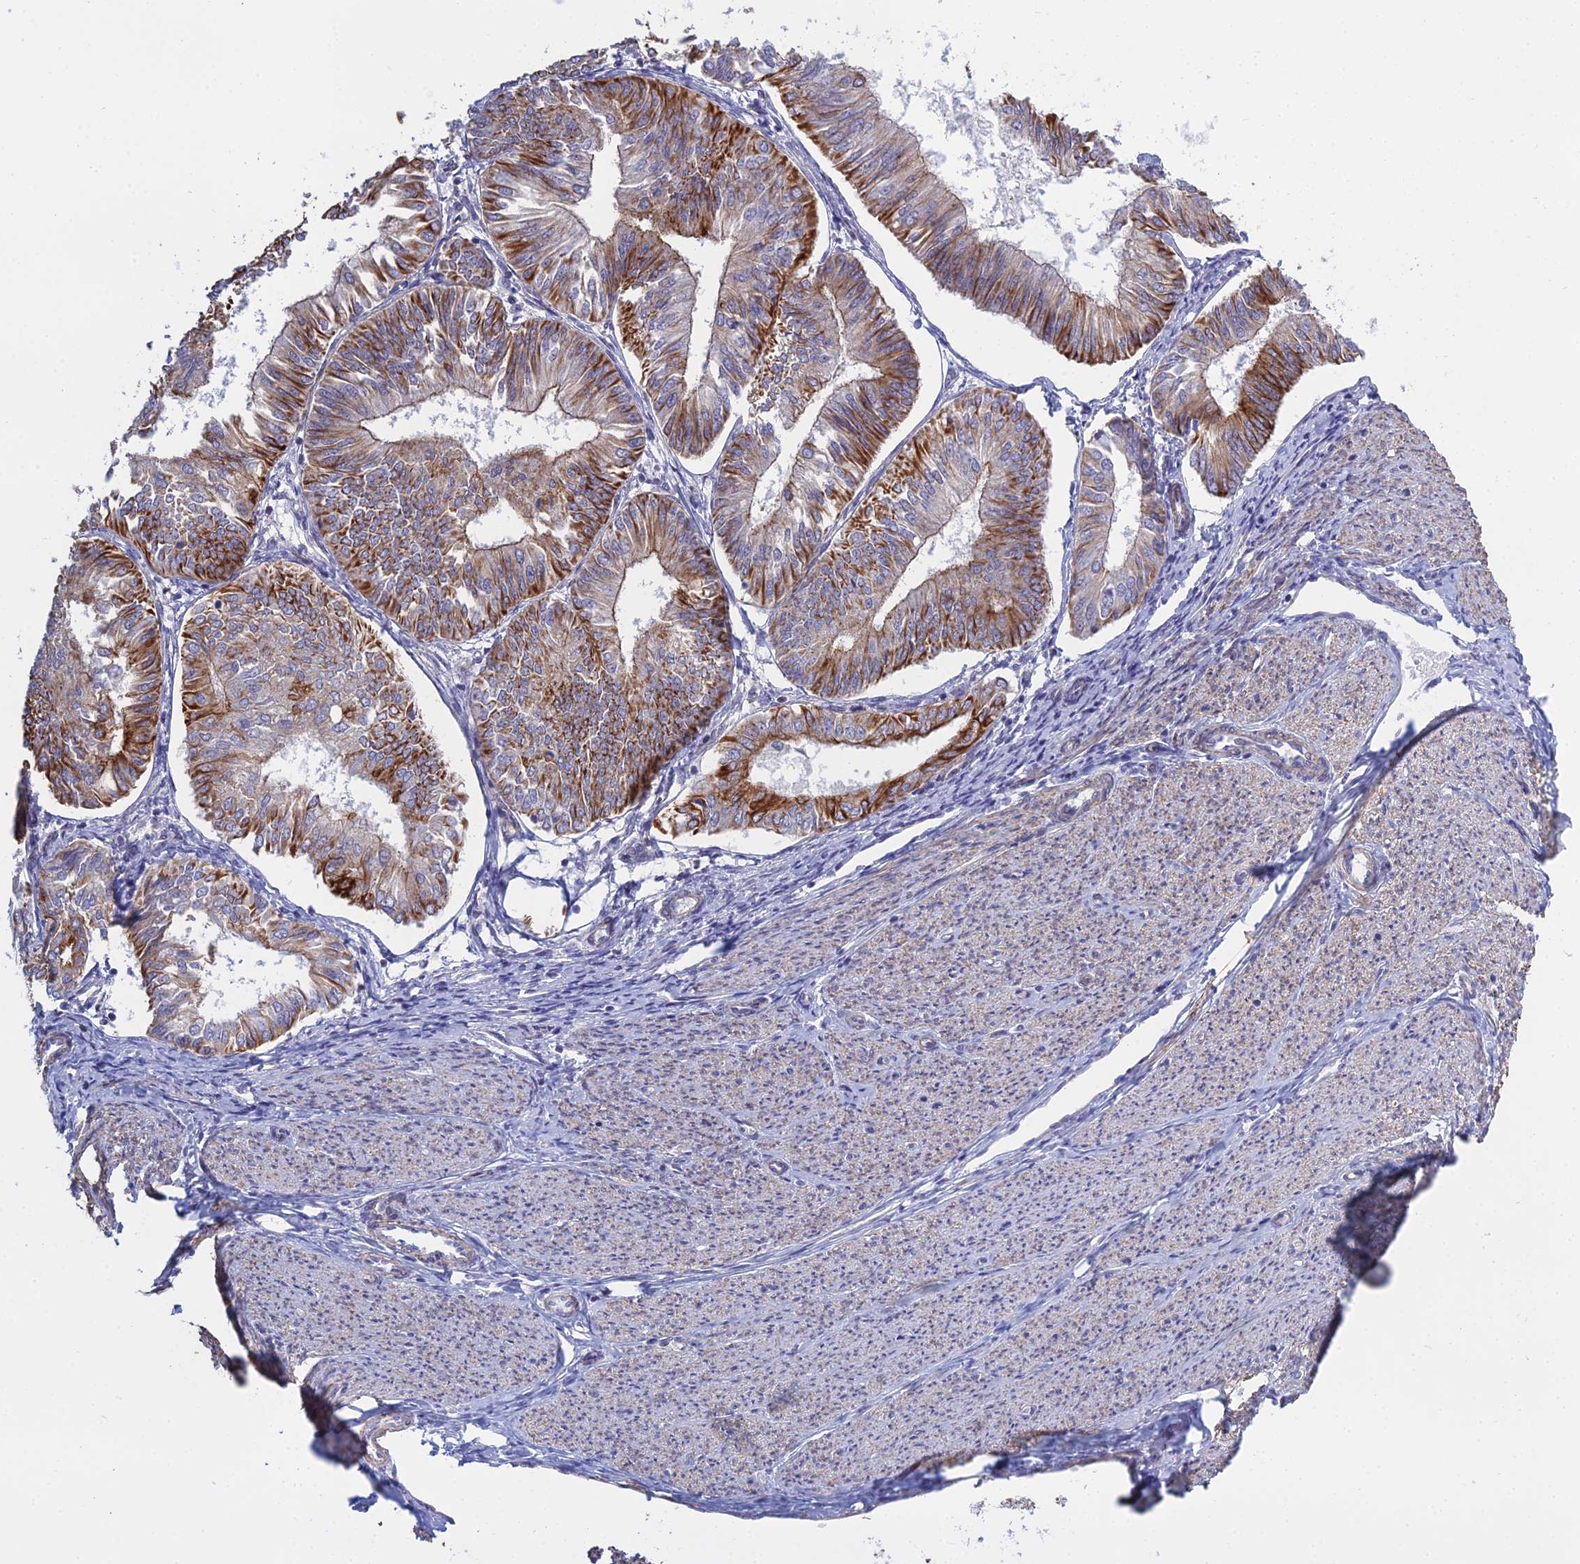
{"staining": {"intensity": "strong", "quantity": "25%-75%", "location": "cytoplasmic/membranous"}, "tissue": "endometrial cancer", "cell_type": "Tumor cells", "image_type": "cancer", "snomed": [{"axis": "morphology", "description": "Adenocarcinoma, NOS"}, {"axis": "topography", "description": "Endometrium"}], "caption": "An image of human endometrial cancer stained for a protein displays strong cytoplasmic/membranous brown staining in tumor cells. (Stains: DAB in brown, nuclei in blue, Microscopy: brightfield microscopy at high magnification).", "gene": "LZTS2", "patient": {"sex": "female", "age": 58}}